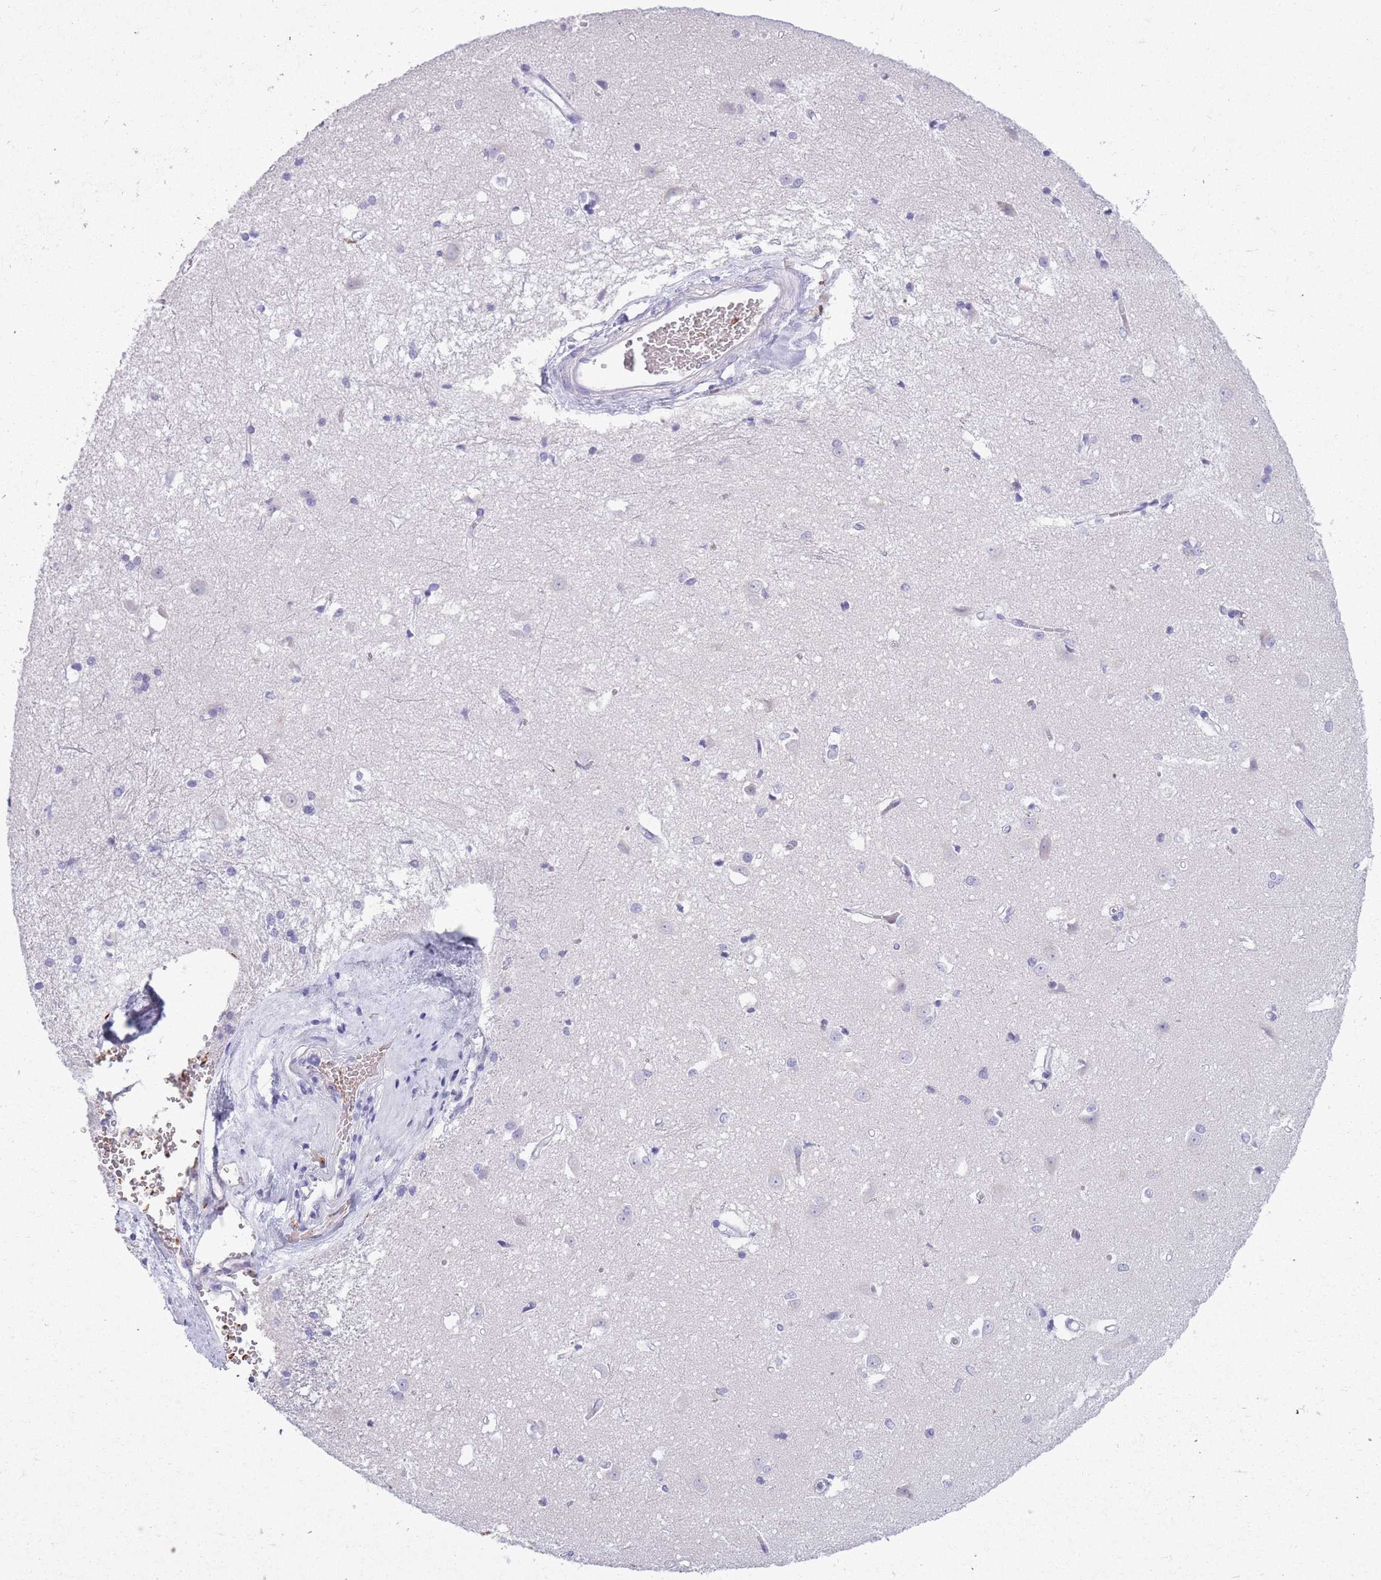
{"staining": {"intensity": "negative", "quantity": "none", "location": "none"}, "tissue": "caudate", "cell_type": "Glial cells", "image_type": "normal", "snomed": [{"axis": "morphology", "description": "Normal tissue, NOS"}, {"axis": "topography", "description": "Lateral ventricle wall"}], "caption": "Immunohistochemistry (IHC) micrograph of benign caudate: human caudate stained with DAB (3,3'-diaminobenzidine) demonstrates no significant protein positivity in glial cells.", "gene": "OR7C1", "patient": {"sex": "male", "age": 37}}